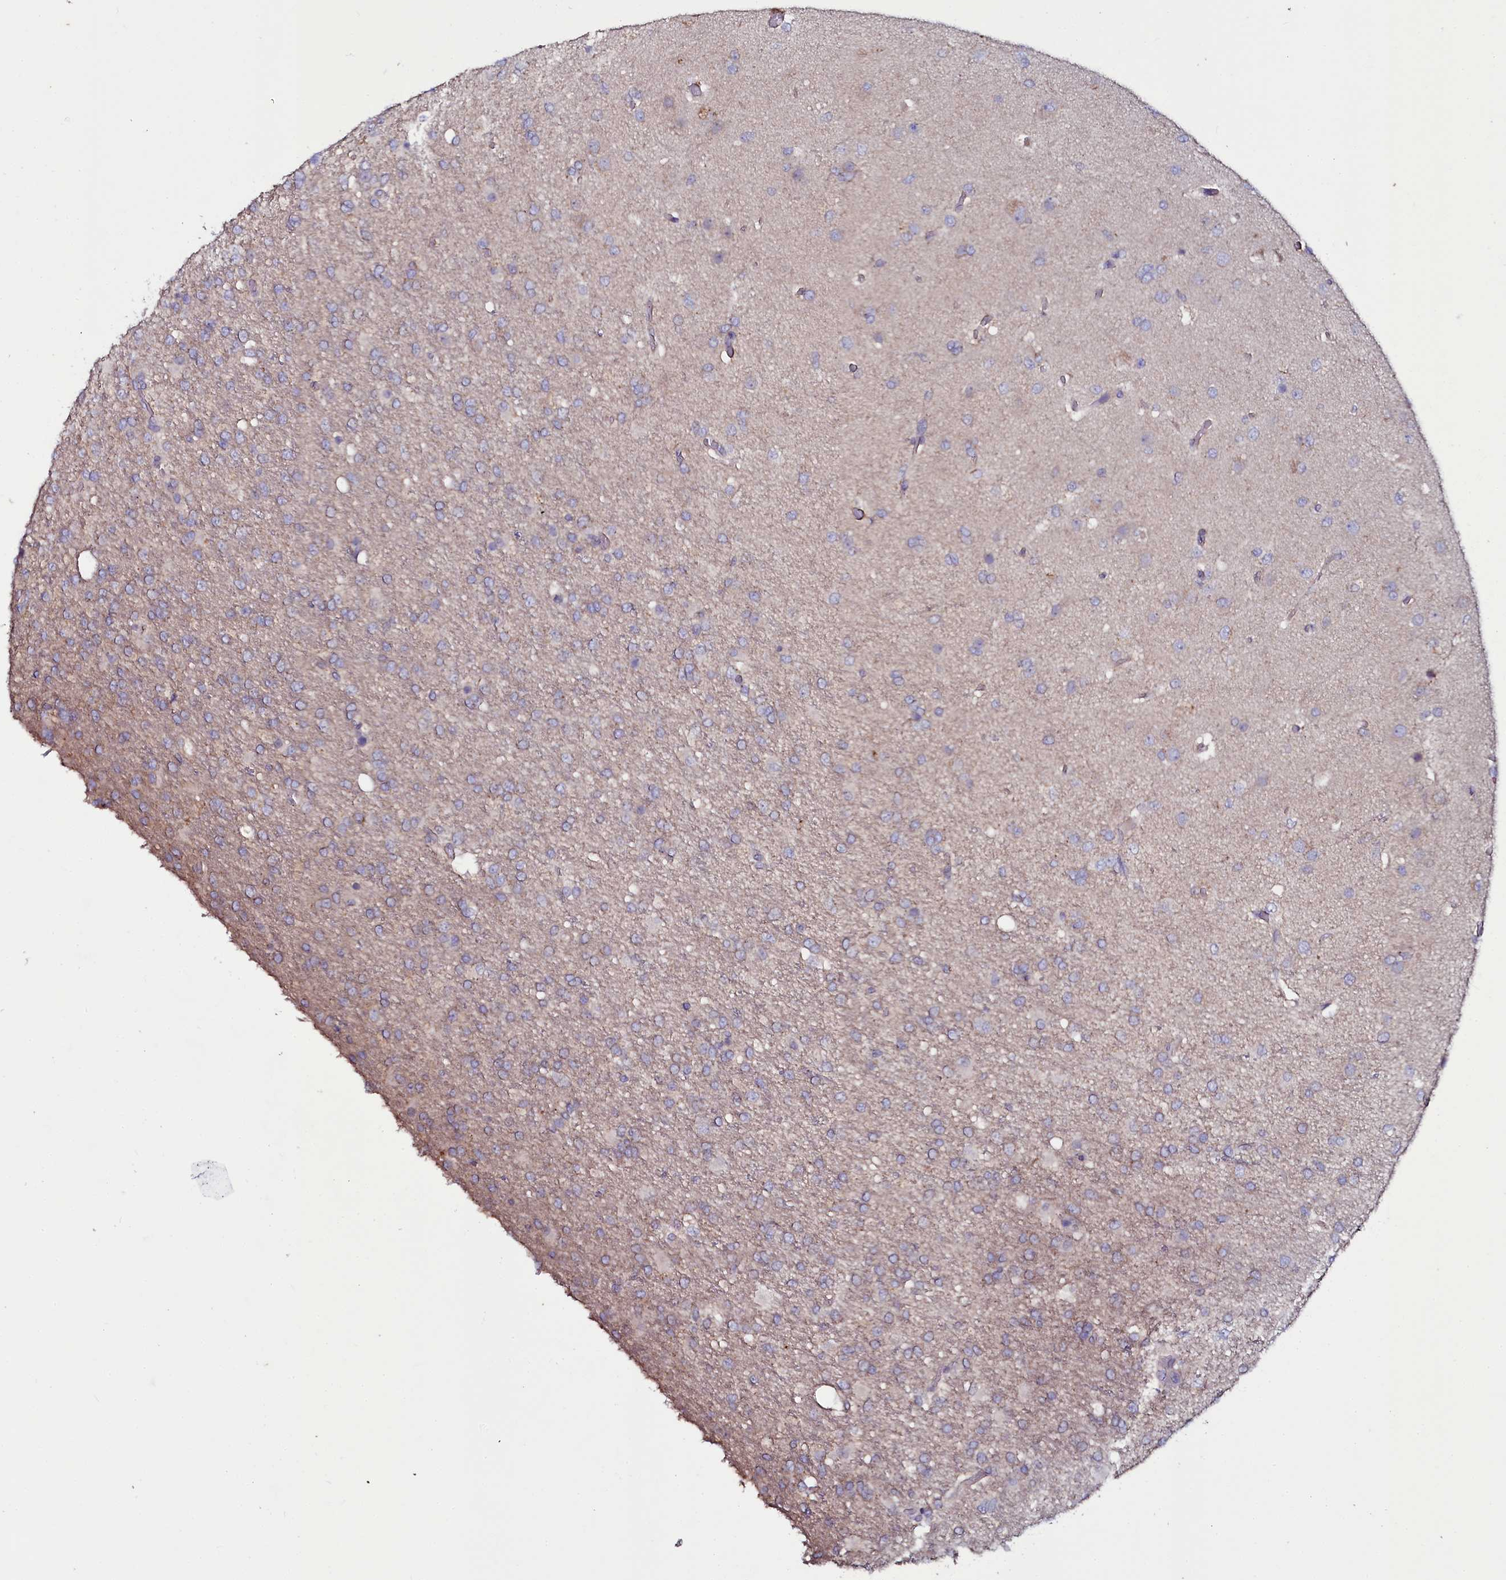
{"staining": {"intensity": "negative", "quantity": "none", "location": "none"}, "tissue": "glioma", "cell_type": "Tumor cells", "image_type": "cancer", "snomed": [{"axis": "morphology", "description": "Glioma, malignant, High grade"}, {"axis": "topography", "description": "Brain"}], "caption": "This is a image of immunohistochemistry staining of glioma, which shows no staining in tumor cells.", "gene": "USPL1", "patient": {"sex": "female", "age": 74}}